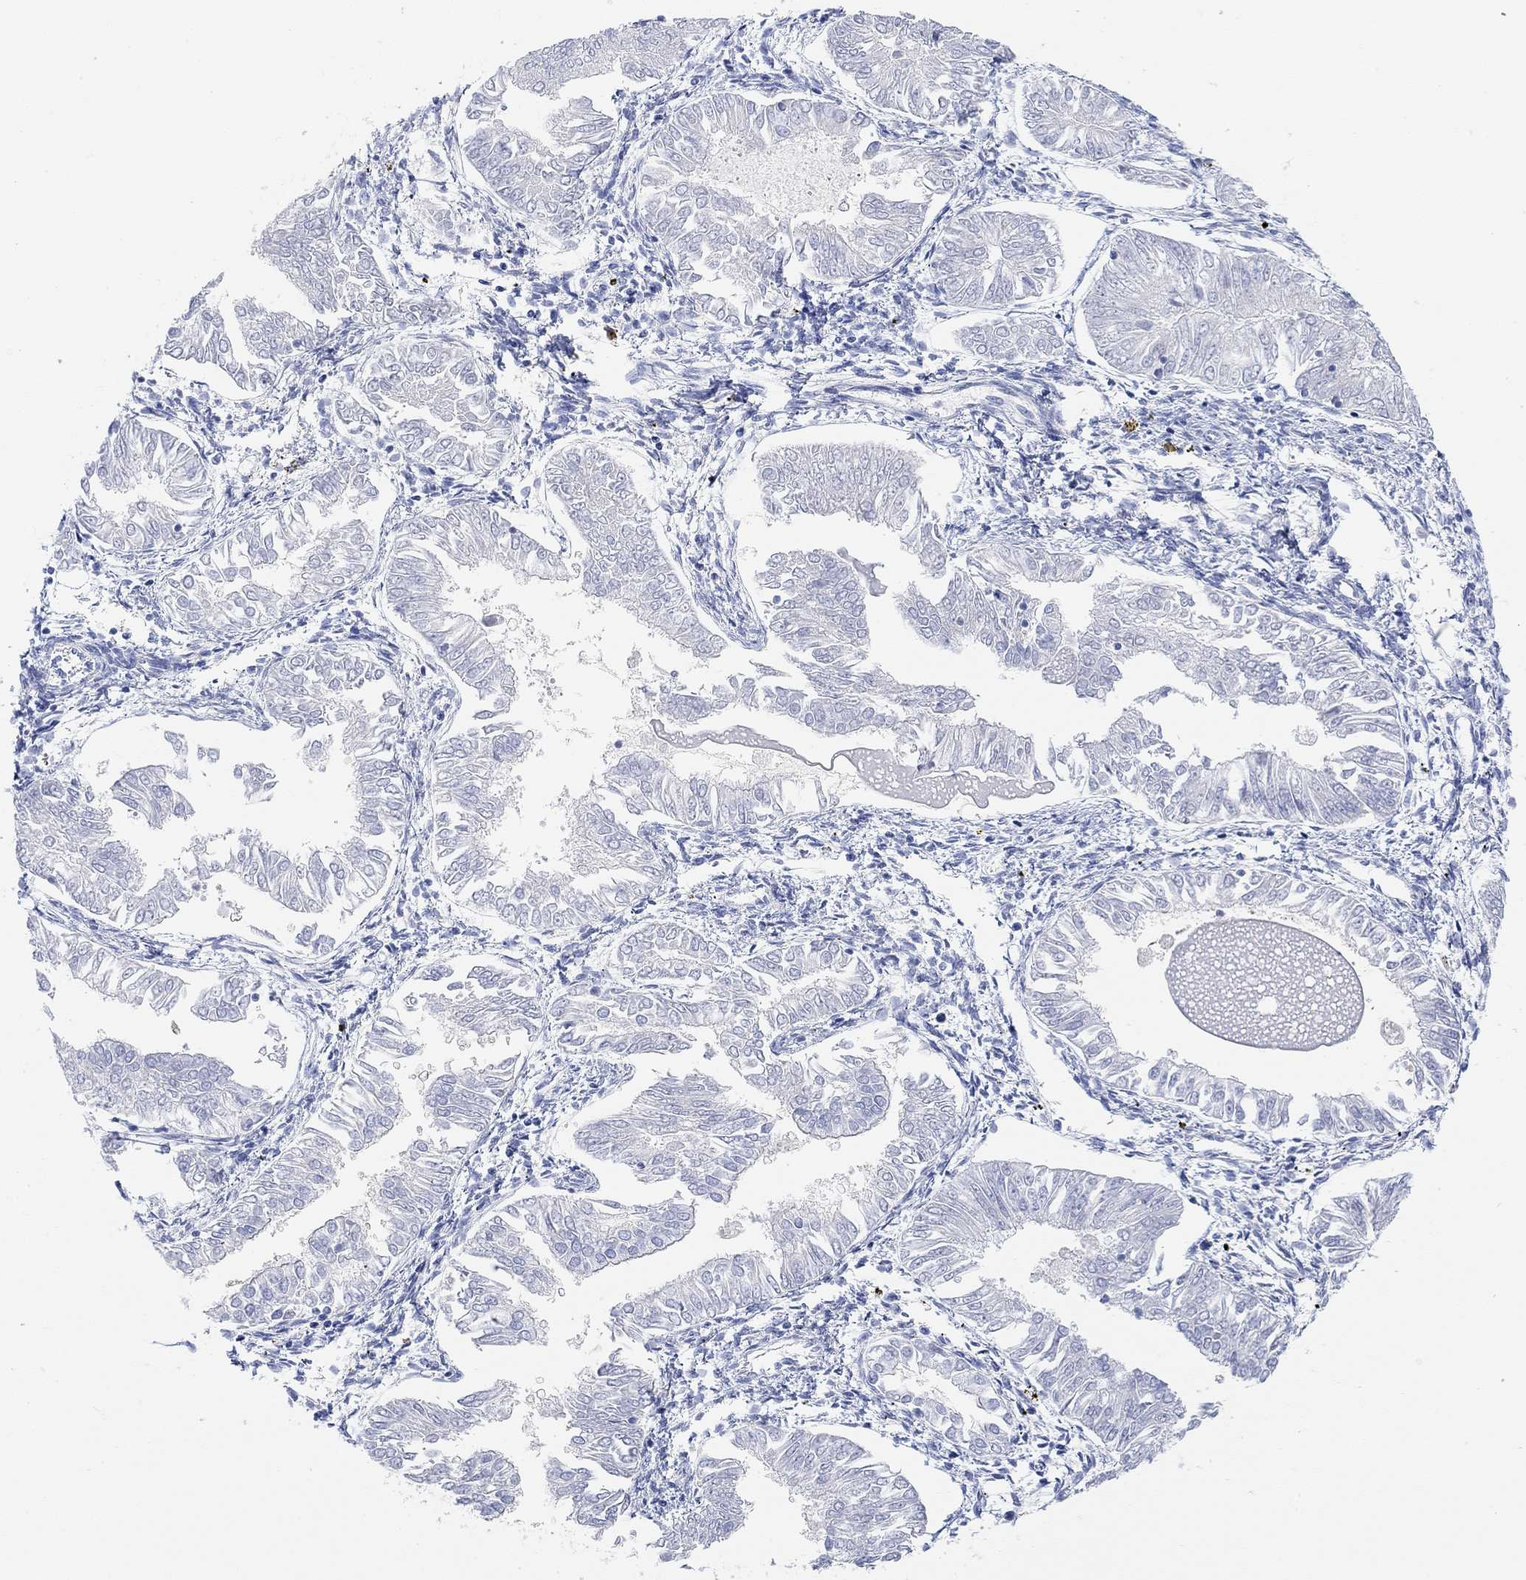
{"staining": {"intensity": "negative", "quantity": "none", "location": "none"}, "tissue": "endometrial cancer", "cell_type": "Tumor cells", "image_type": "cancer", "snomed": [{"axis": "morphology", "description": "Adenocarcinoma, NOS"}, {"axis": "topography", "description": "Endometrium"}], "caption": "IHC of endometrial adenocarcinoma exhibits no expression in tumor cells. Nuclei are stained in blue.", "gene": "RGS1", "patient": {"sex": "female", "age": 53}}